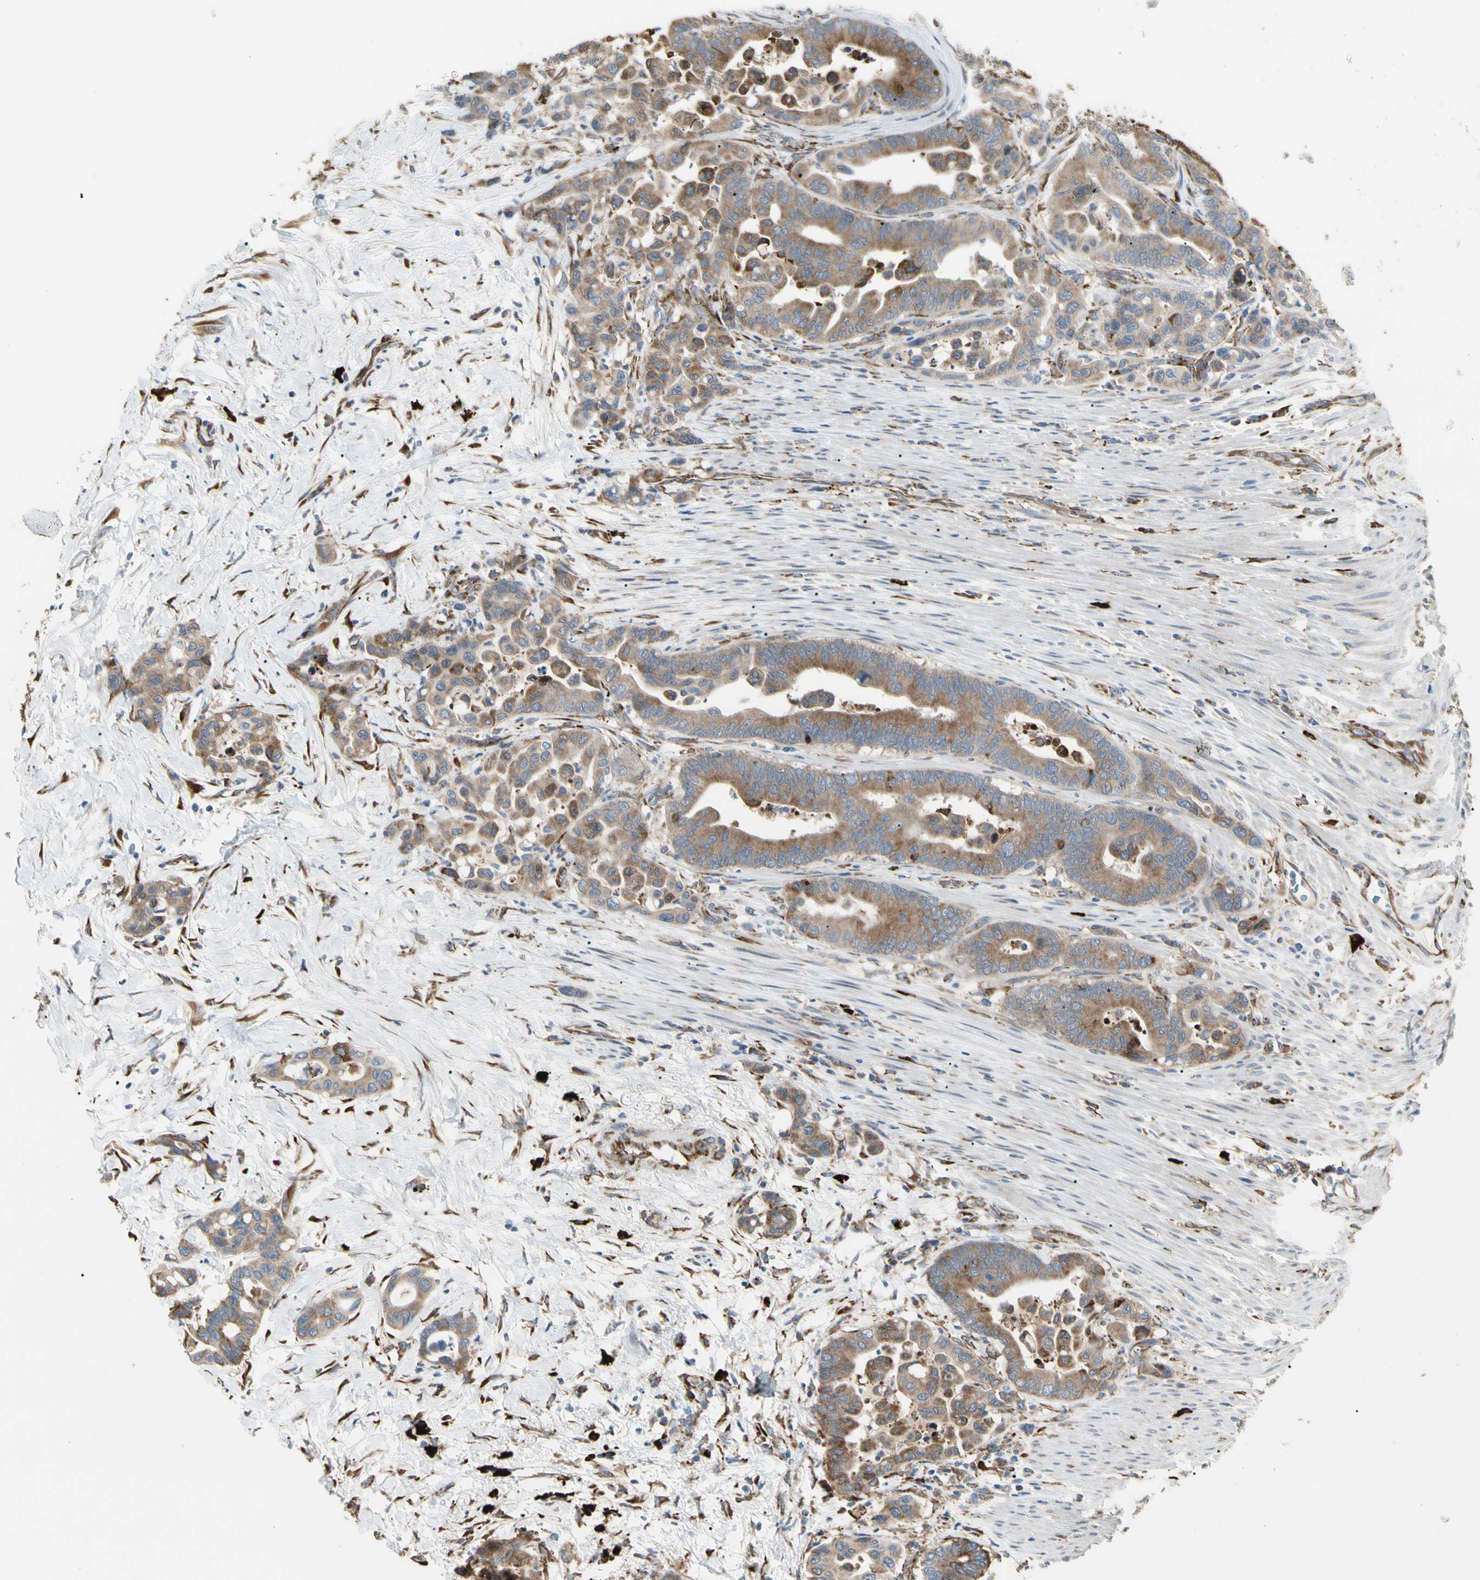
{"staining": {"intensity": "moderate", "quantity": ">75%", "location": "cytoplasmic/membranous"}, "tissue": "colorectal cancer", "cell_type": "Tumor cells", "image_type": "cancer", "snomed": [{"axis": "morphology", "description": "Normal tissue, NOS"}, {"axis": "morphology", "description": "Adenocarcinoma, NOS"}, {"axis": "topography", "description": "Colon"}], "caption": "A brown stain highlights moderate cytoplasmic/membranous positivity of a protein in human colorectal cancer tumor cells.", "gene": "HSP90B1", "patient": {"sex": "male", "age": 82}}